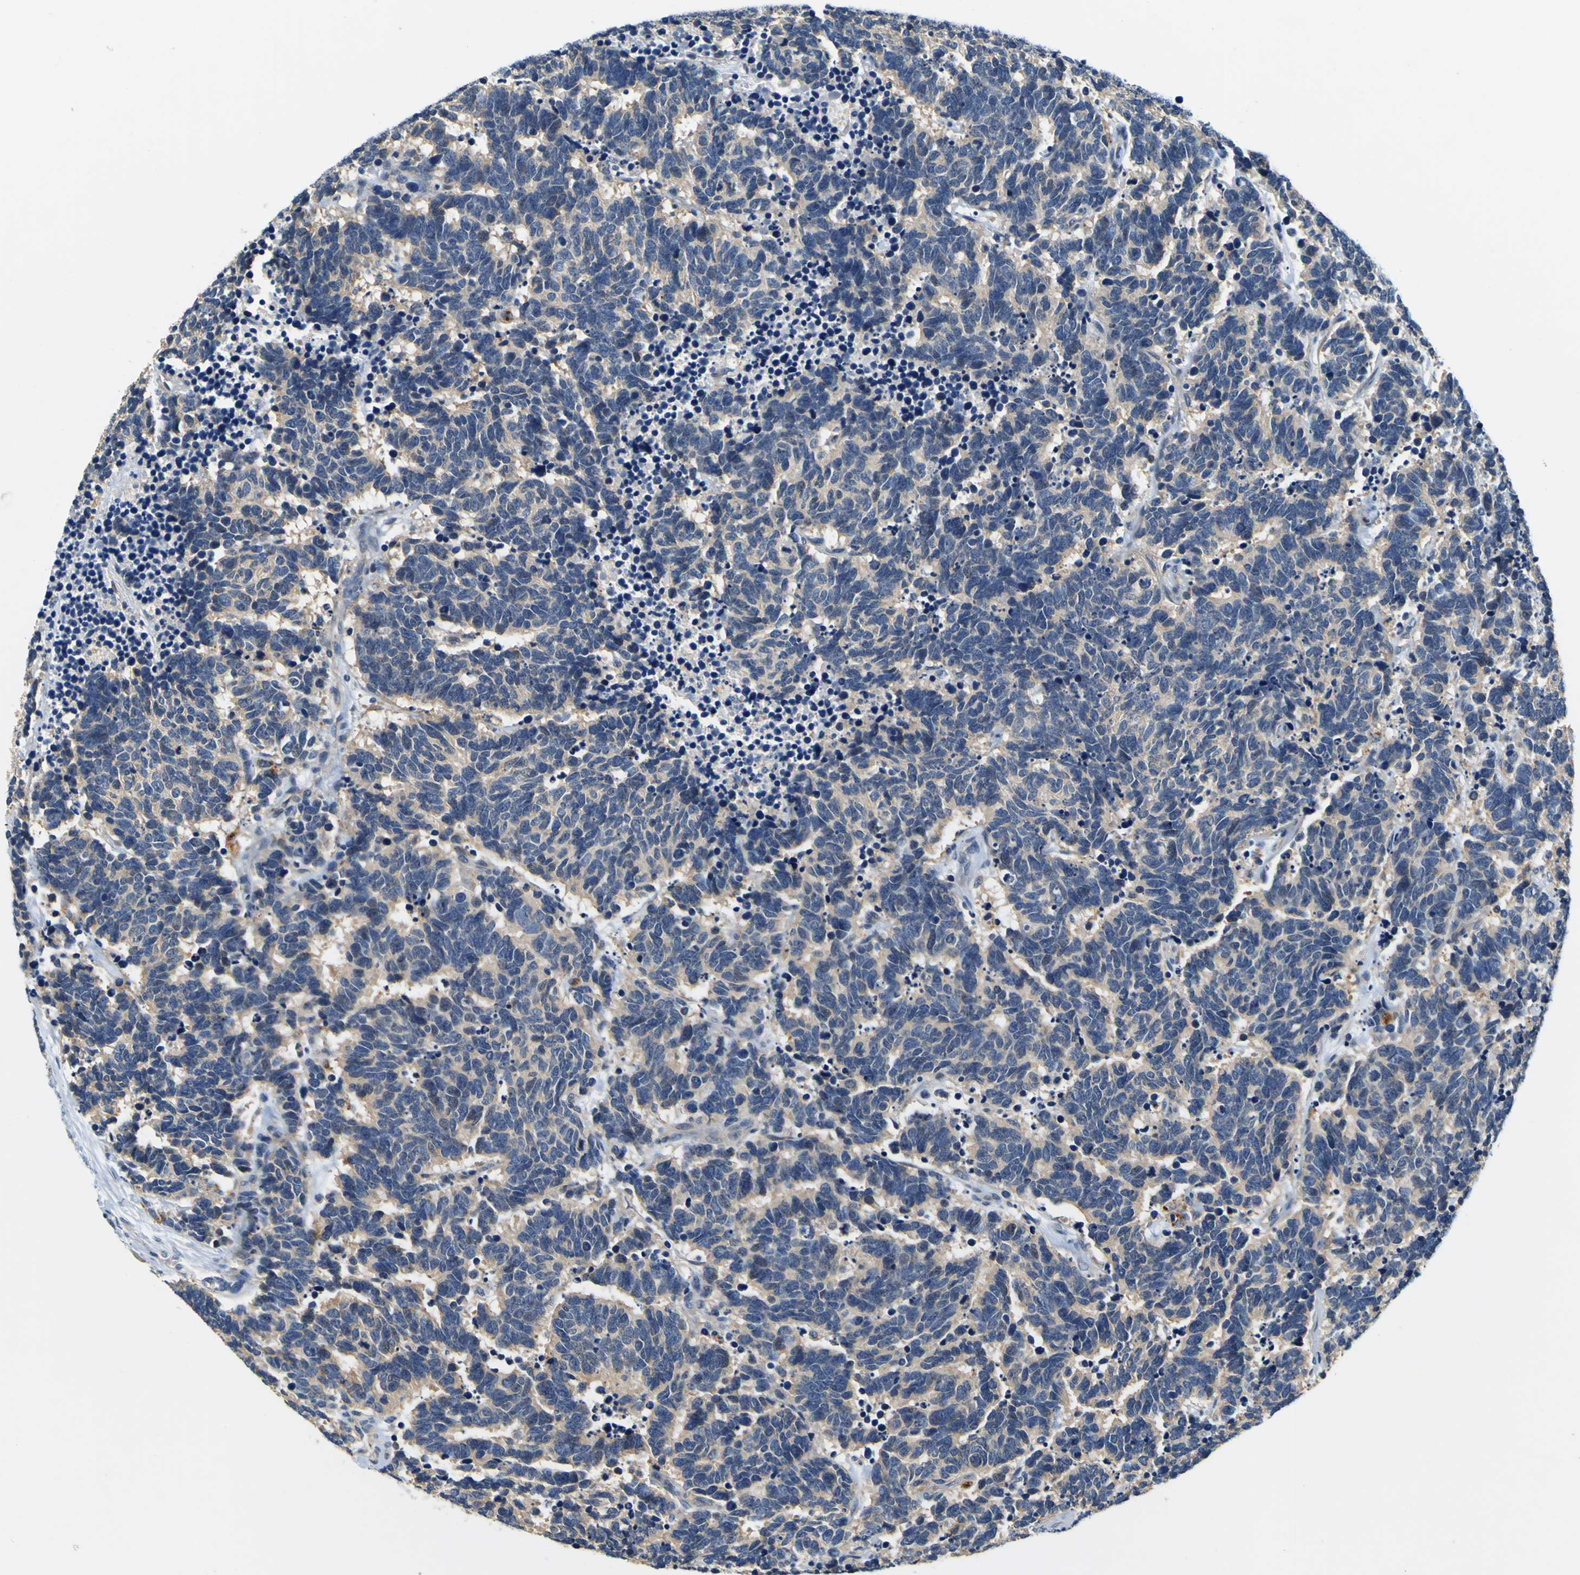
{"staining": {"intensity": "weak", "quantity": ">75%", "location": "cytoplasmic/membranous"}, "tissue": "carcinoid", "cell_type": "Tumor cells", "image_type": "cancer", "snomed": [{"axis": "morphology", "description": "Carcinoma, NOS"}, {"axis": "morphology", "description": "Carcinoid, malignant, NOS"}, {"axis": "topography", "description": "Urinary bladder"}], "caption": "The micrograph exhibits immunohistochemical staining of carcinoid. There is weak cytoplasmic/membranous staining is appreciated in approximately >75% of tumor cells.", "gene": "TNIK", "patient": {"sex": "male", "age": 57}}